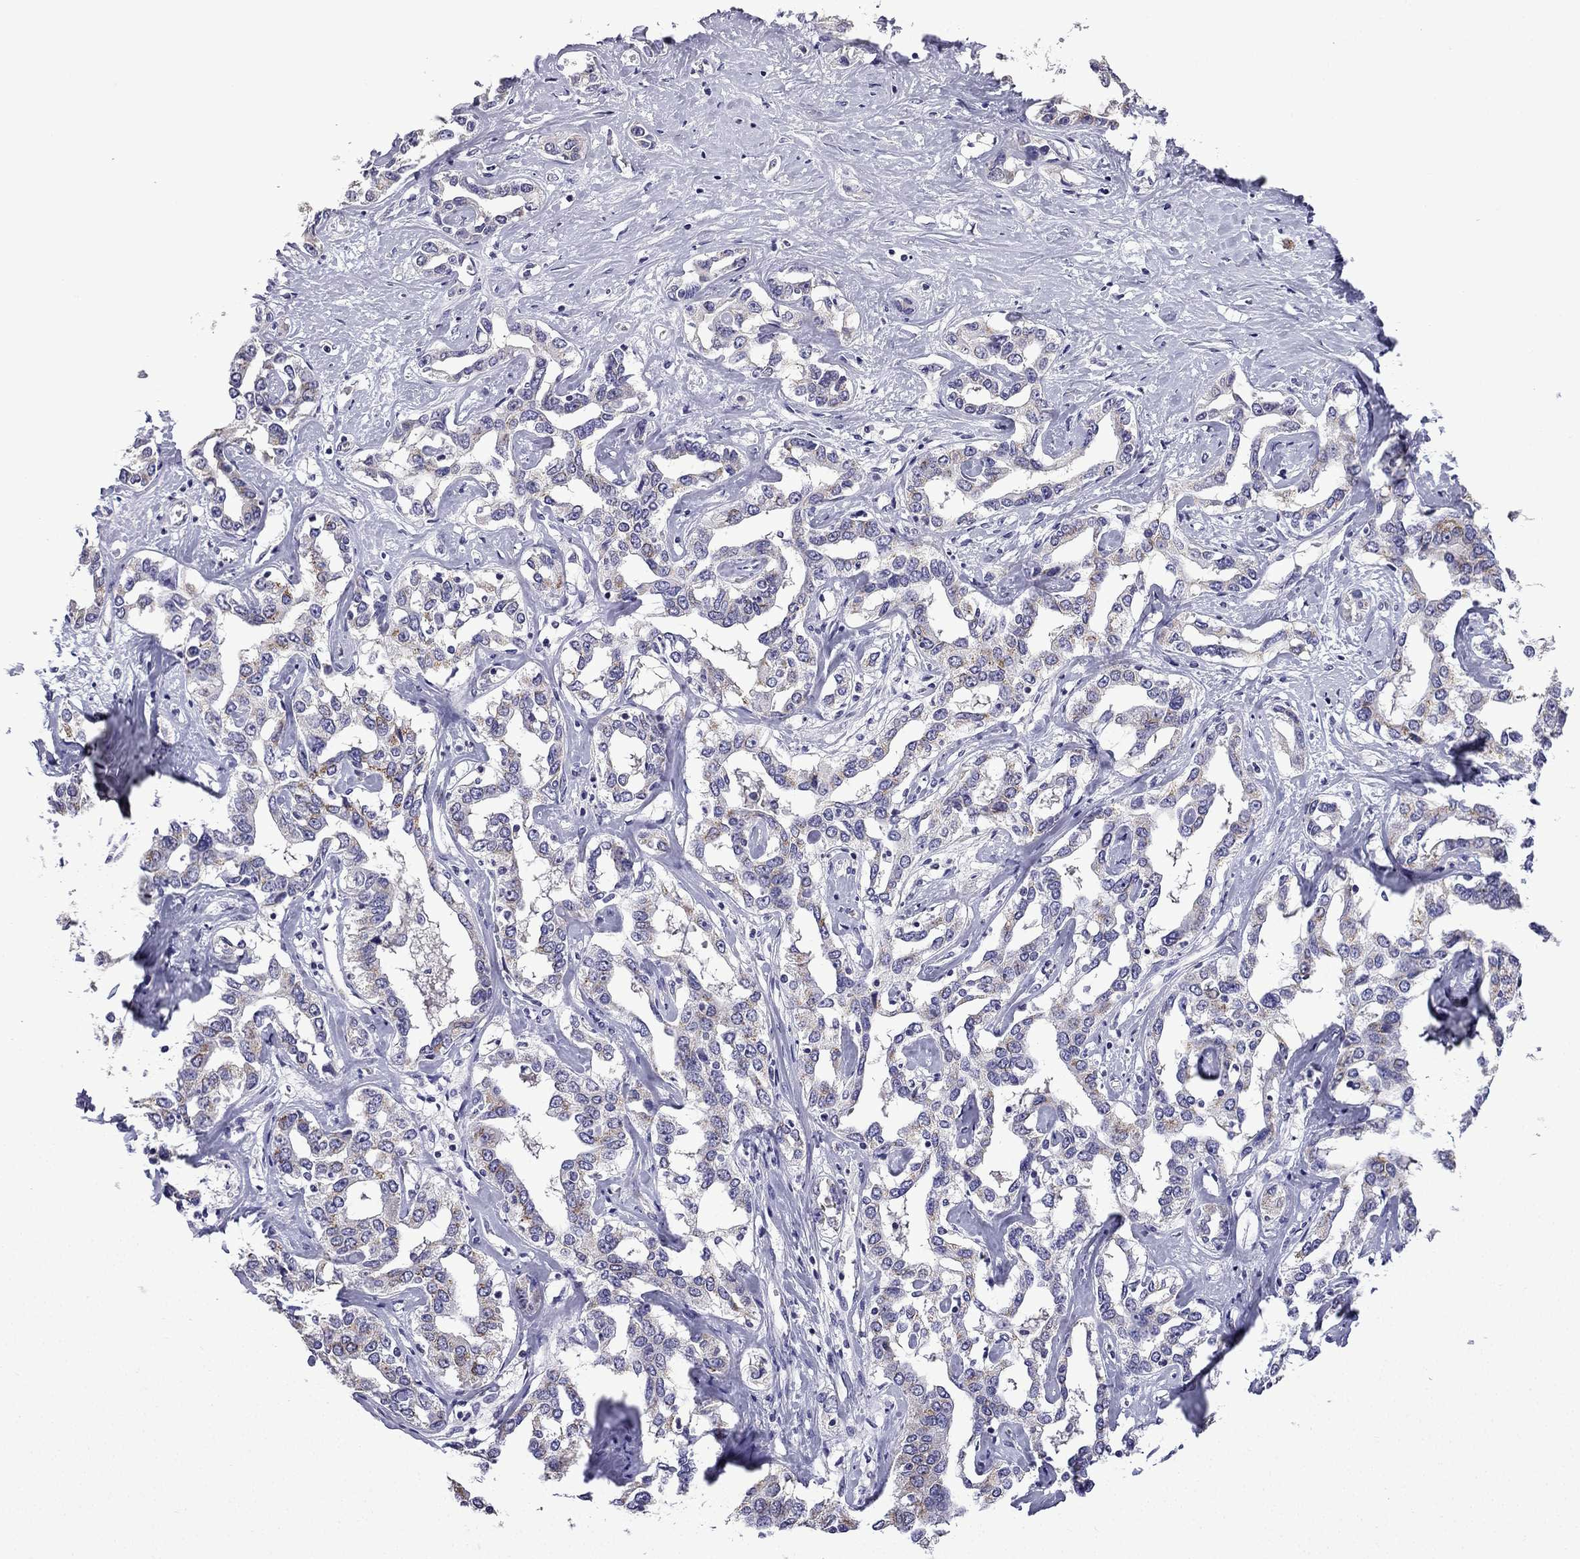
{"staining": {"intensity": "weak", "quantity": "25%-75%", "location": "cytoplasmic/membranous"}, "tissue": "liver cancer", "cell_type": "Tumor cells", "image_type": "cancer", "snomed": [{"axis": "morphology", "description": "Cholangiocarcinoma"}, {"axis": "topography", "description": "Liver"}], "caption": "Human liver cholangiocarcinoma stained for a protein (brown) displays weak cytoplasmic/membranous positive staining in about 25%-75% of tumor cells.", "gene": "TTN", "patient": {"sex": "male", "age": 59}}